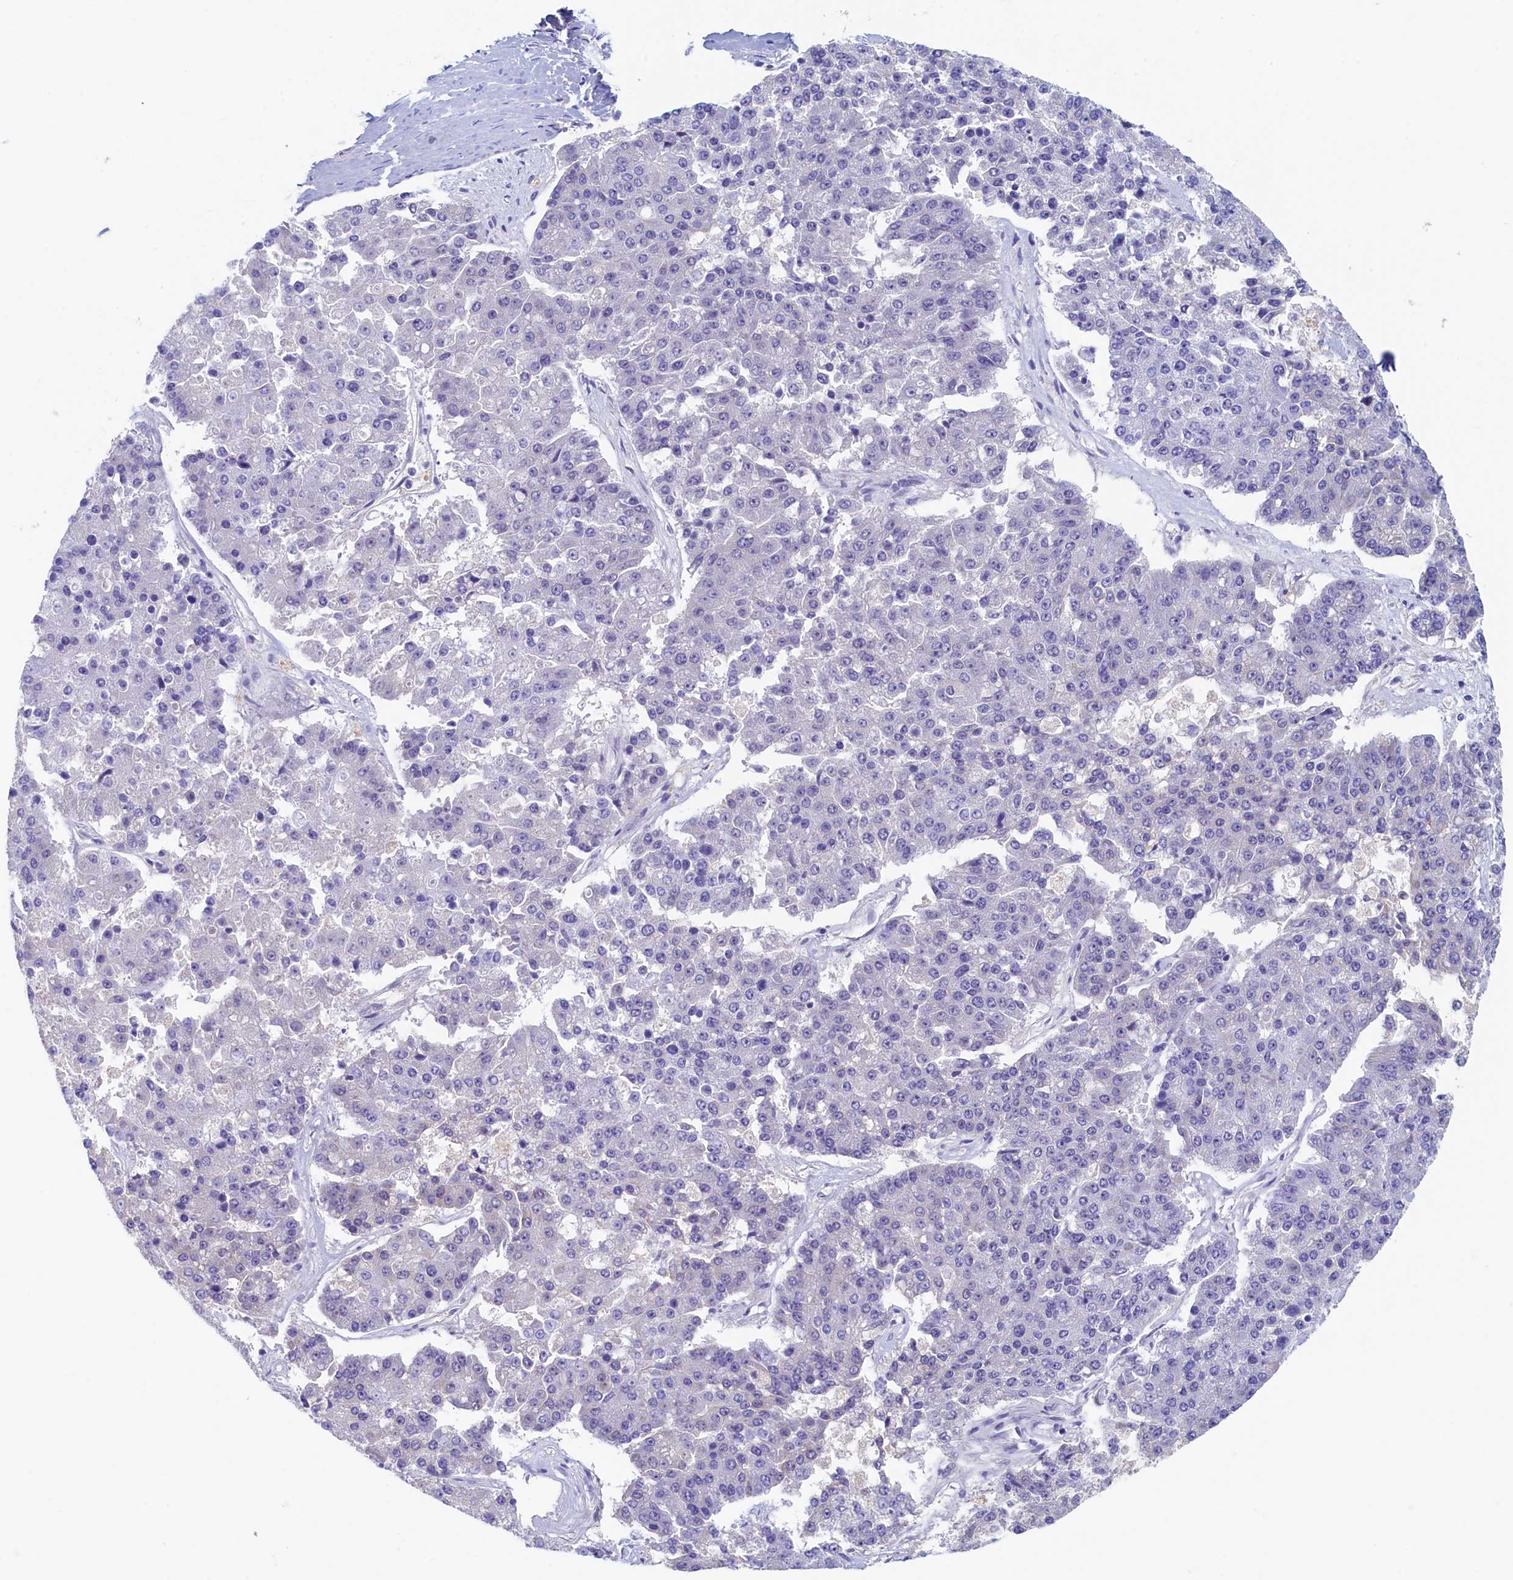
{"staining": {"intensity": "negative", "quantity": "none", "location": "none"}, "tissue": "pancreatic cancer", "cell_type": "Tumor cells", "image_type": "cancer", "snomed": [{"axis": "morphology", "description": "Adenocarcinoma, NOS"}, {"axis": "topography", "description": "Pancreas"}], "caption": "Immunohistochemistry of adenocarcinoma (pancreatic) shows no positivity in tumor cells.", "gene": "GUCA1C", "patient": {"sex": "male", "age": 50}}